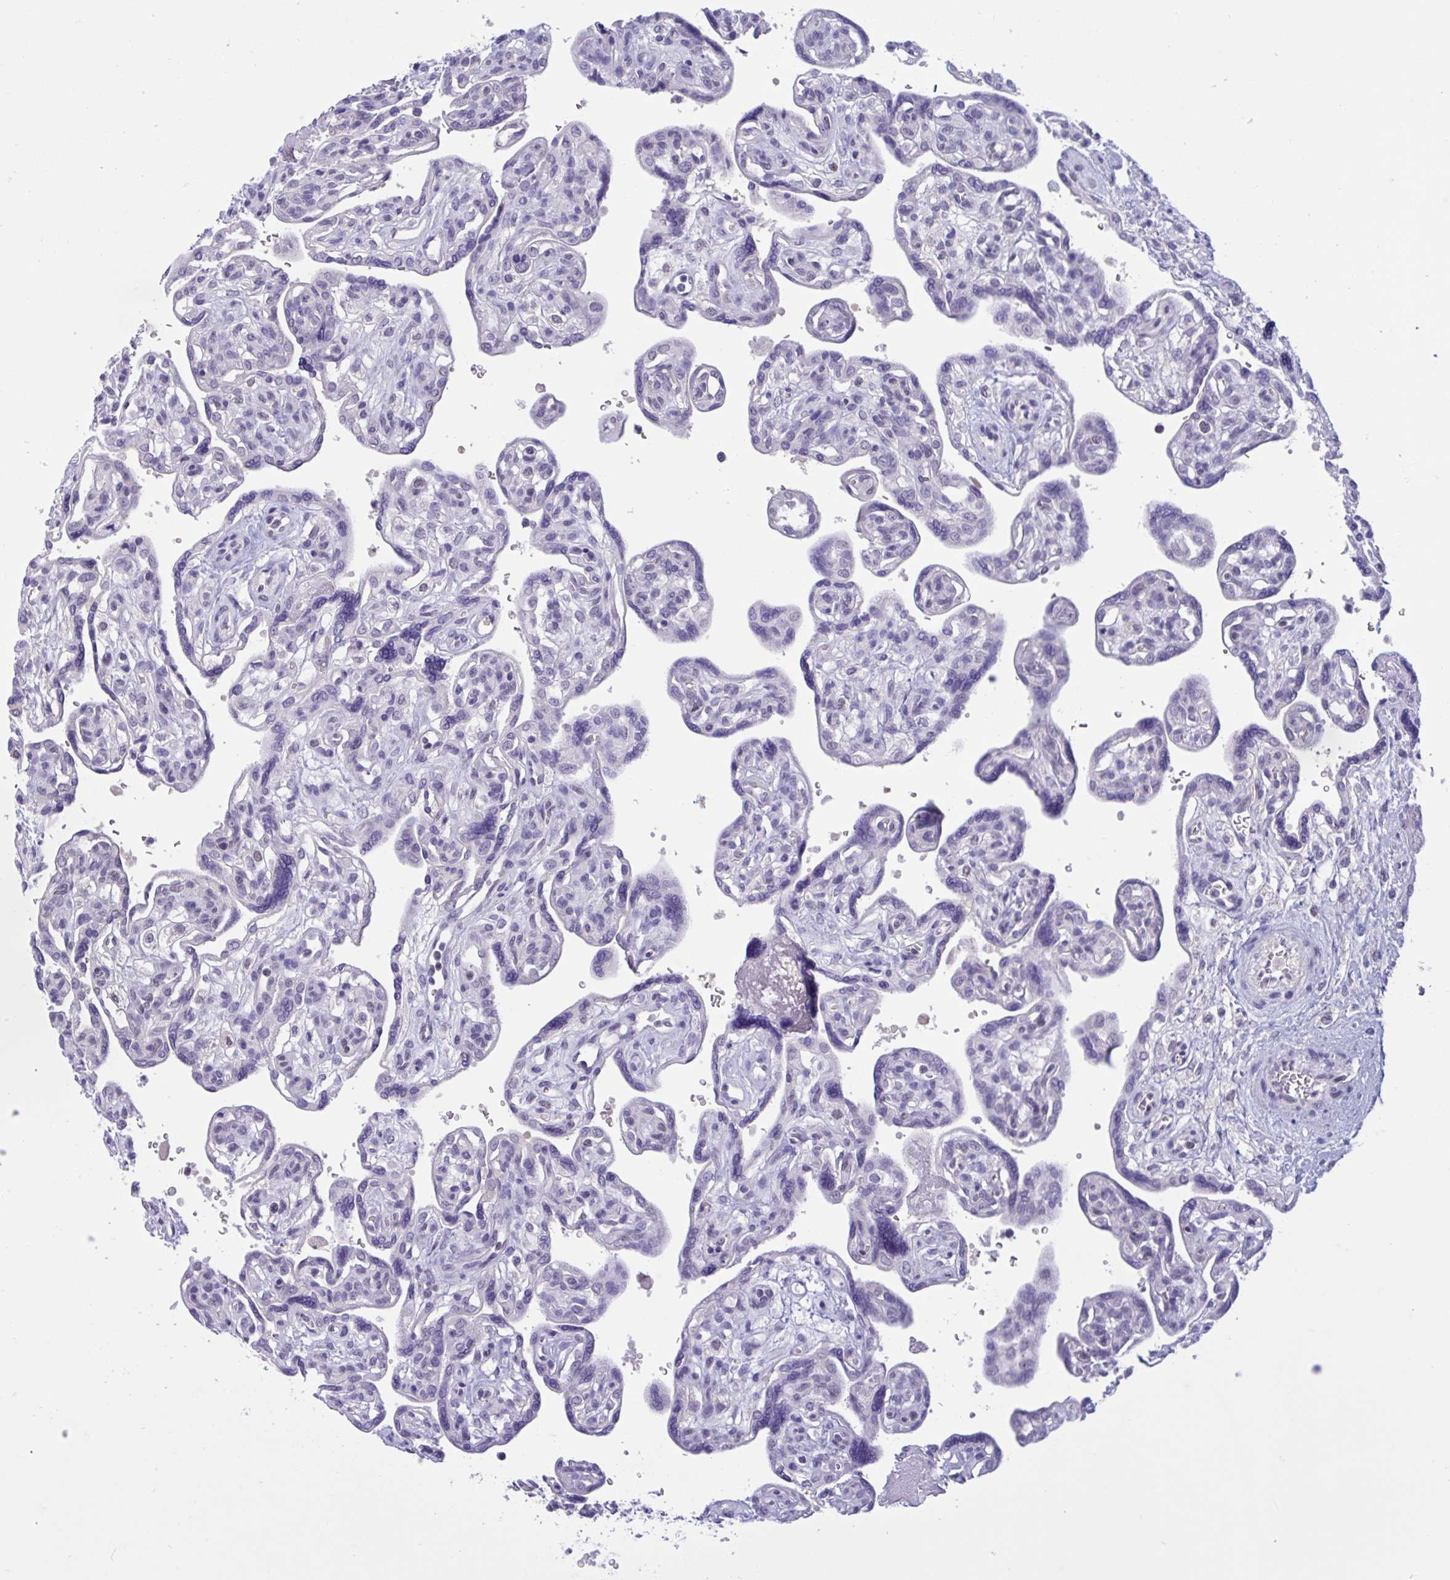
{"staining": {"intensity": "moderate", "quantity": "<25%", "location": "nuclear"}, "tissue": "placenta", "cell_type": "Decidual cells", "image_type": "normal", "snomed": [{"axis": "morphology", "description": "Normal tissue, NOS"}, {"axis": "topography", "description": "Placenta"}], "caption": "Protein staining by IHC shows moderate nuclear expression in about <25% of decidual cells in benign placenta.", "gene": "RBL1", "patient": {"sex": "female", "age": 39}}